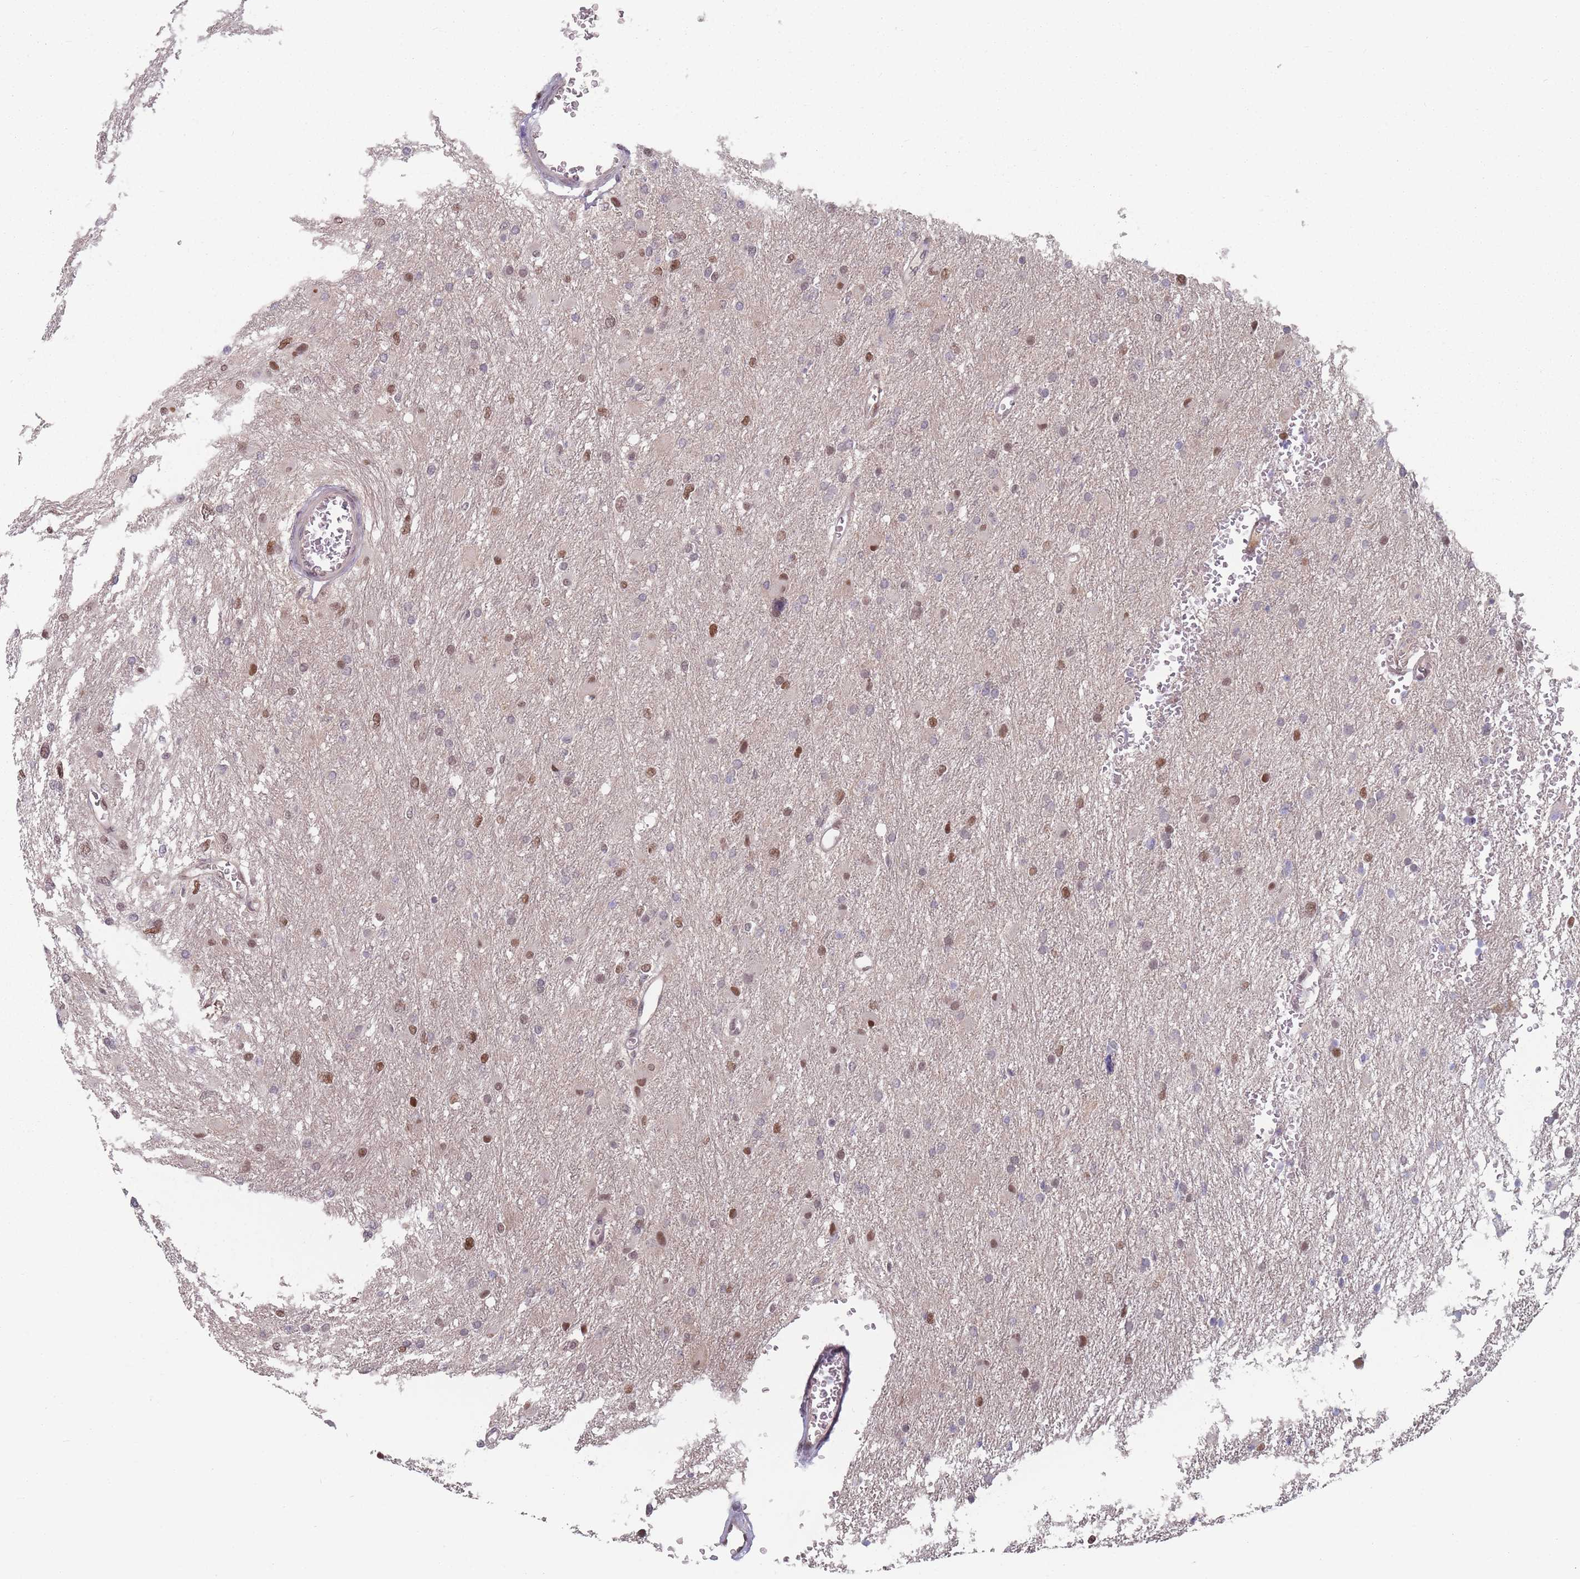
{"staining": {"intensity": "moderate", "quantity": ">75%", "location": "nuclear"}, "tissue": "glioma", "cell_type": "Tumor cells", "image_type": "cancer", "snomed": [{"axis": "morphology", "description": "Glioma, malignant, High grade"}, {"axis": "topography", "description": "Cerebral cortex"}], "caption": "Immunohistochemical staining of glioma exhibits moderate nuclear protein expression in about >75% of tumor cells.", "gene": "SH3BGRL2", "patient": {"sex": "female", "age": 36}}